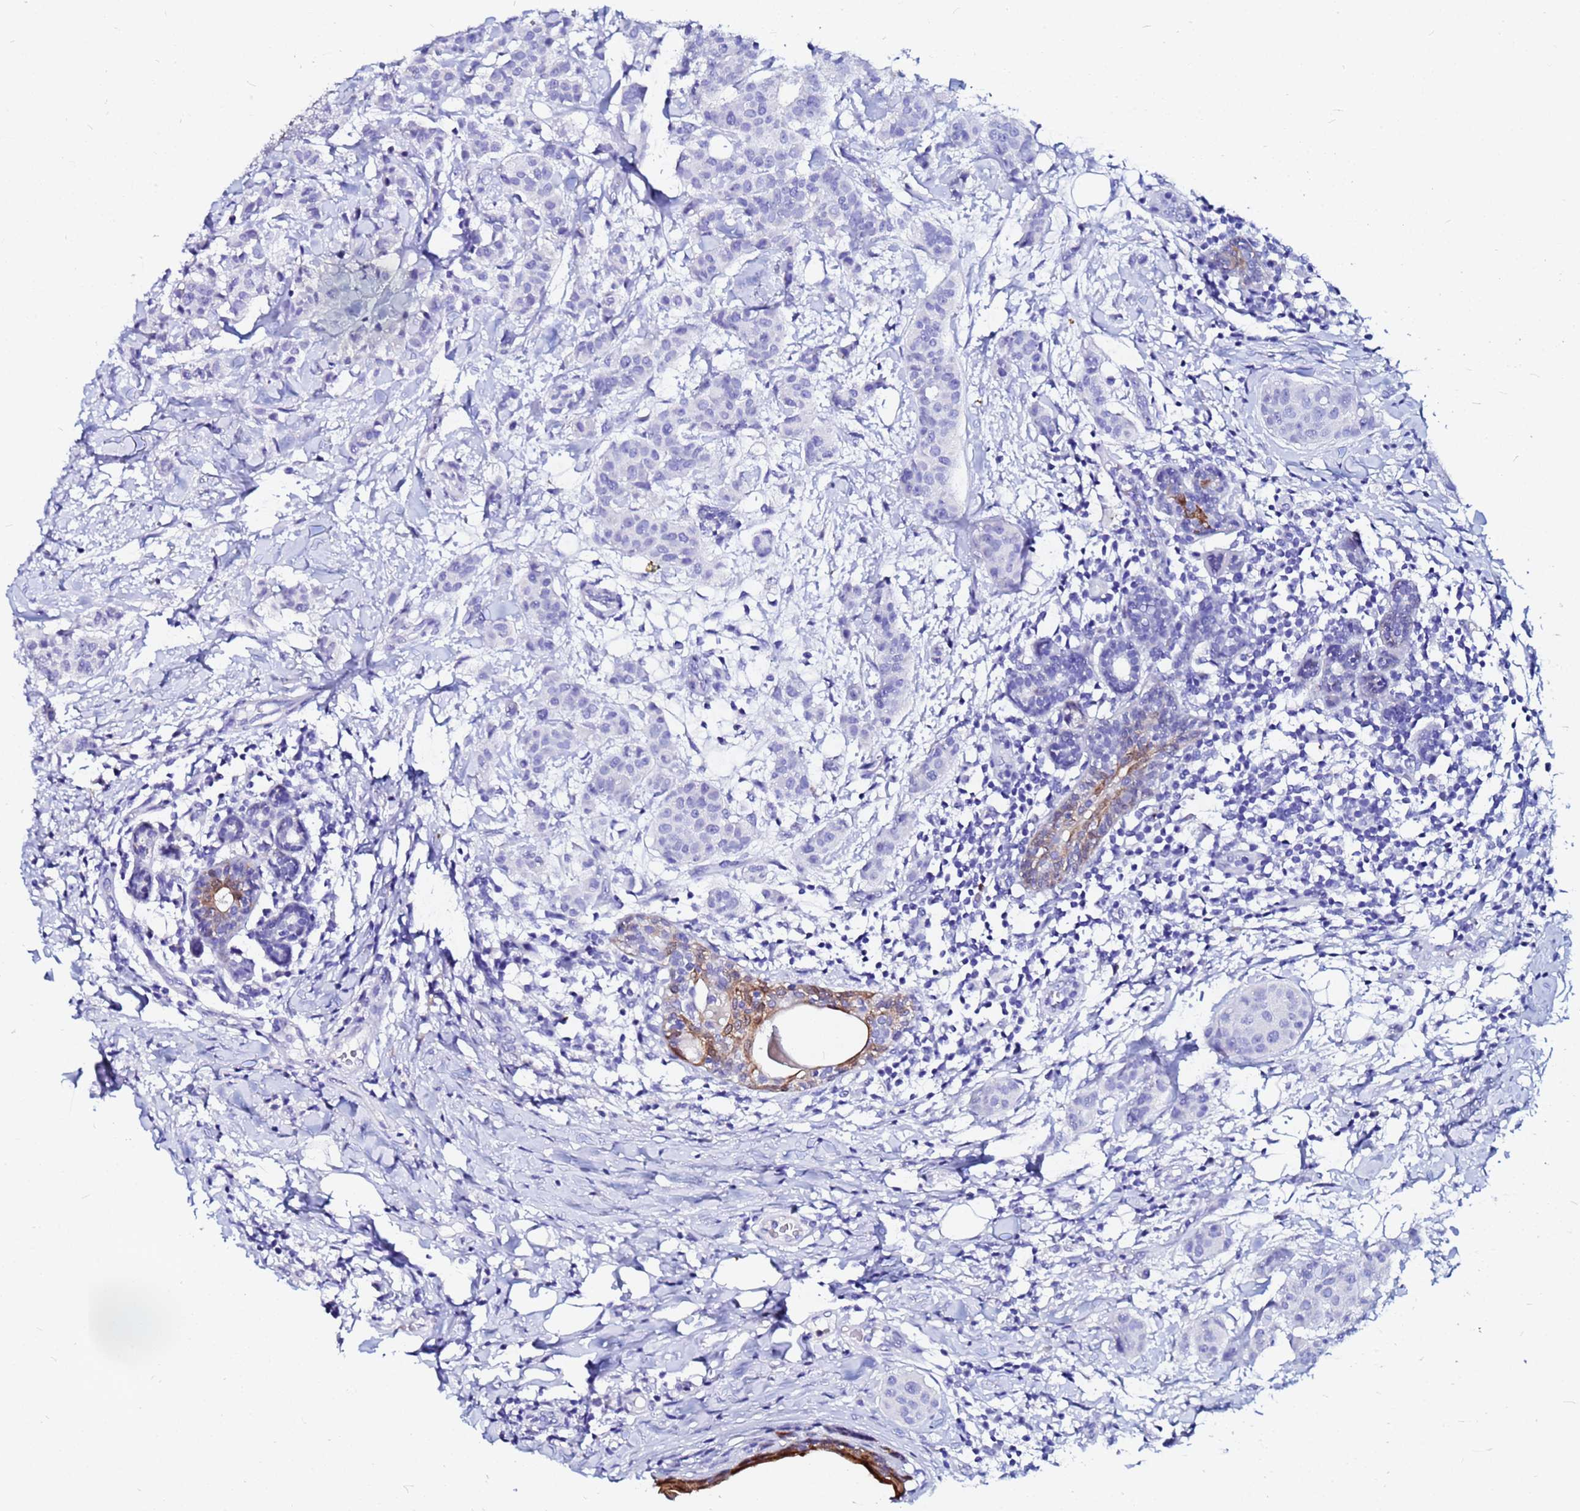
{"staining": {"intensity": "negative", "quantity": "none", "location": "none"}, "tissue": "breast cancer", "cell_type": "Tumor cells", "image_type": "cancer", "snomed": [{"axis": "morphology", "description": "Duct carcinoma"}, {"axis": "topography", "description": "Breast"}], "caption": "Protein analysis of breast cancer (infiltrating ductal carcinoma) shows no significant expression in tumor cells.", "gene": "PPP1R14C", "patient": {"sex": "female", "age": 40}}